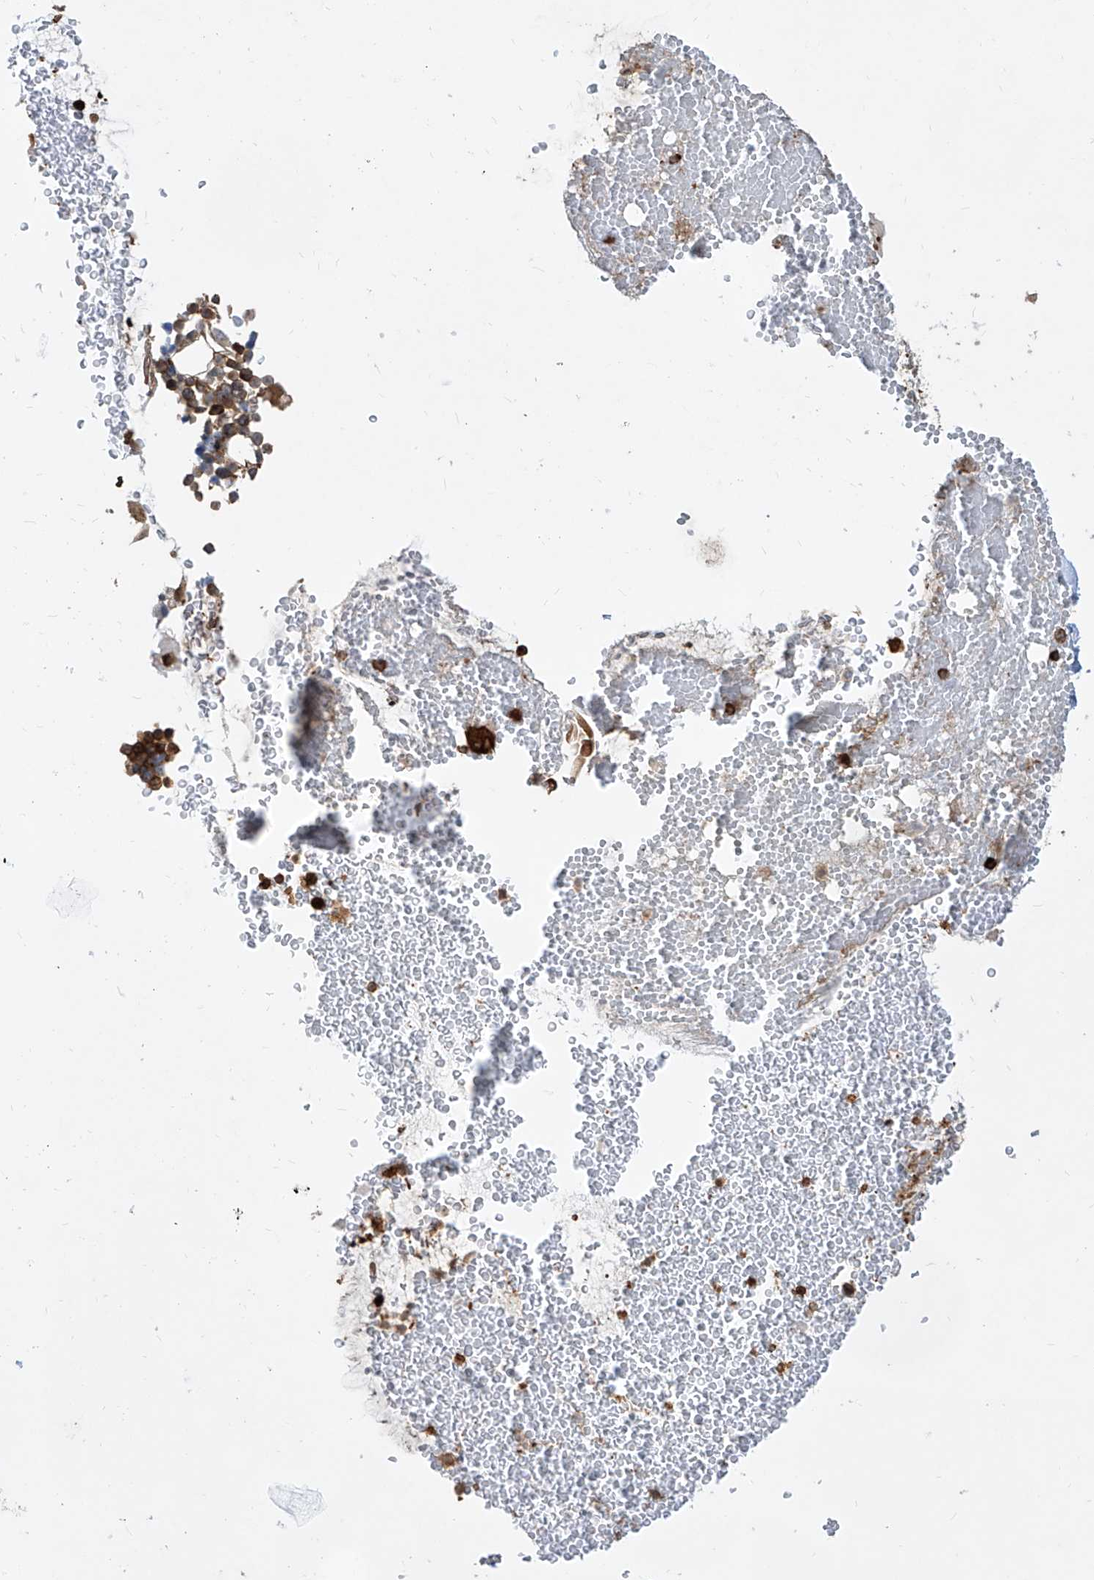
{"staining": {"intensity": "strong", "quantity": ">75%", "location": "cytoplasmic/membranous"}, "tissue": "bronchus", "cell_type": "Respiratory epithelial cells", "image_type": "normal", "snomed": [{"axis": "morphology", "description": "Normal tissue, NOS"}, {"axis": "morphology", "description": "Squamous cell carcinoma, NOS"}, {"axis": "topography", "description": "Lymph node"}, {"axis": "topography", "description": "Bronchus"}, {"axis": "topography", "description": "Lung"}], "caption": "Bronchus stained with a protein marker displays strong staining in respiratory epithelial cells.", "gene": "MAGED2", "patient": {"sex": "male", "age": 66}}